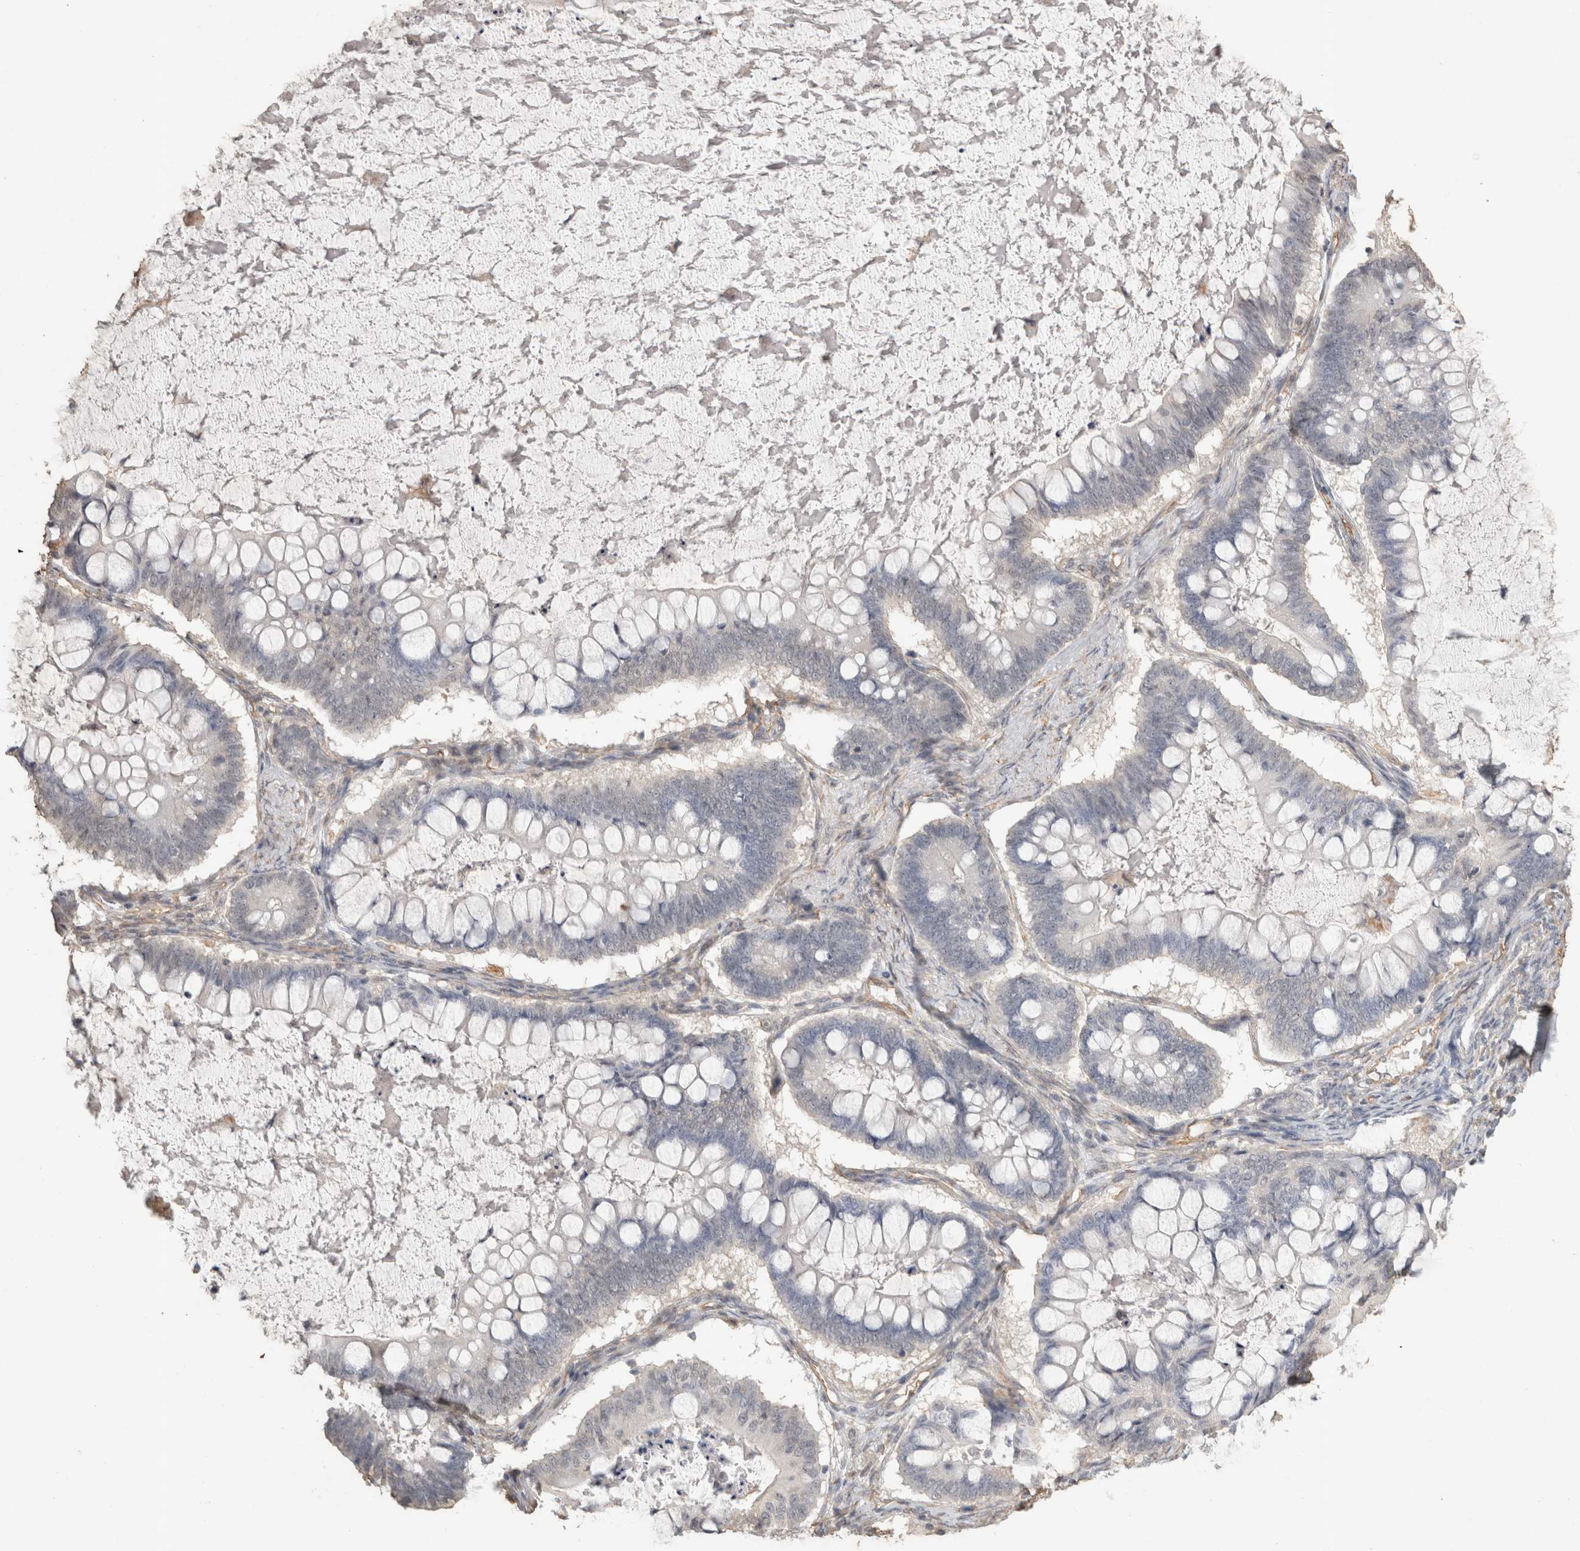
{"staining": {"intensity": "negative", "quantity": "none", "location": "none"}, "tissue": "ovarian cancer", "cell_type": "Tumor cells", "image_type": "cancer", "snomed": [{"axis": "morphology", "description": "Cystadenocarcinoma, mucinous, NOS"}, {"axis": "topography", "description": "Ovary"}], "caption": "Mucinous cystadenocarcinoma (ovarian) stained for a protein using immunohistochemistry (IHC) displays no staining tumor cells.", "gene": "REPS2", "patient": {"sex": "female", "age": 61}}